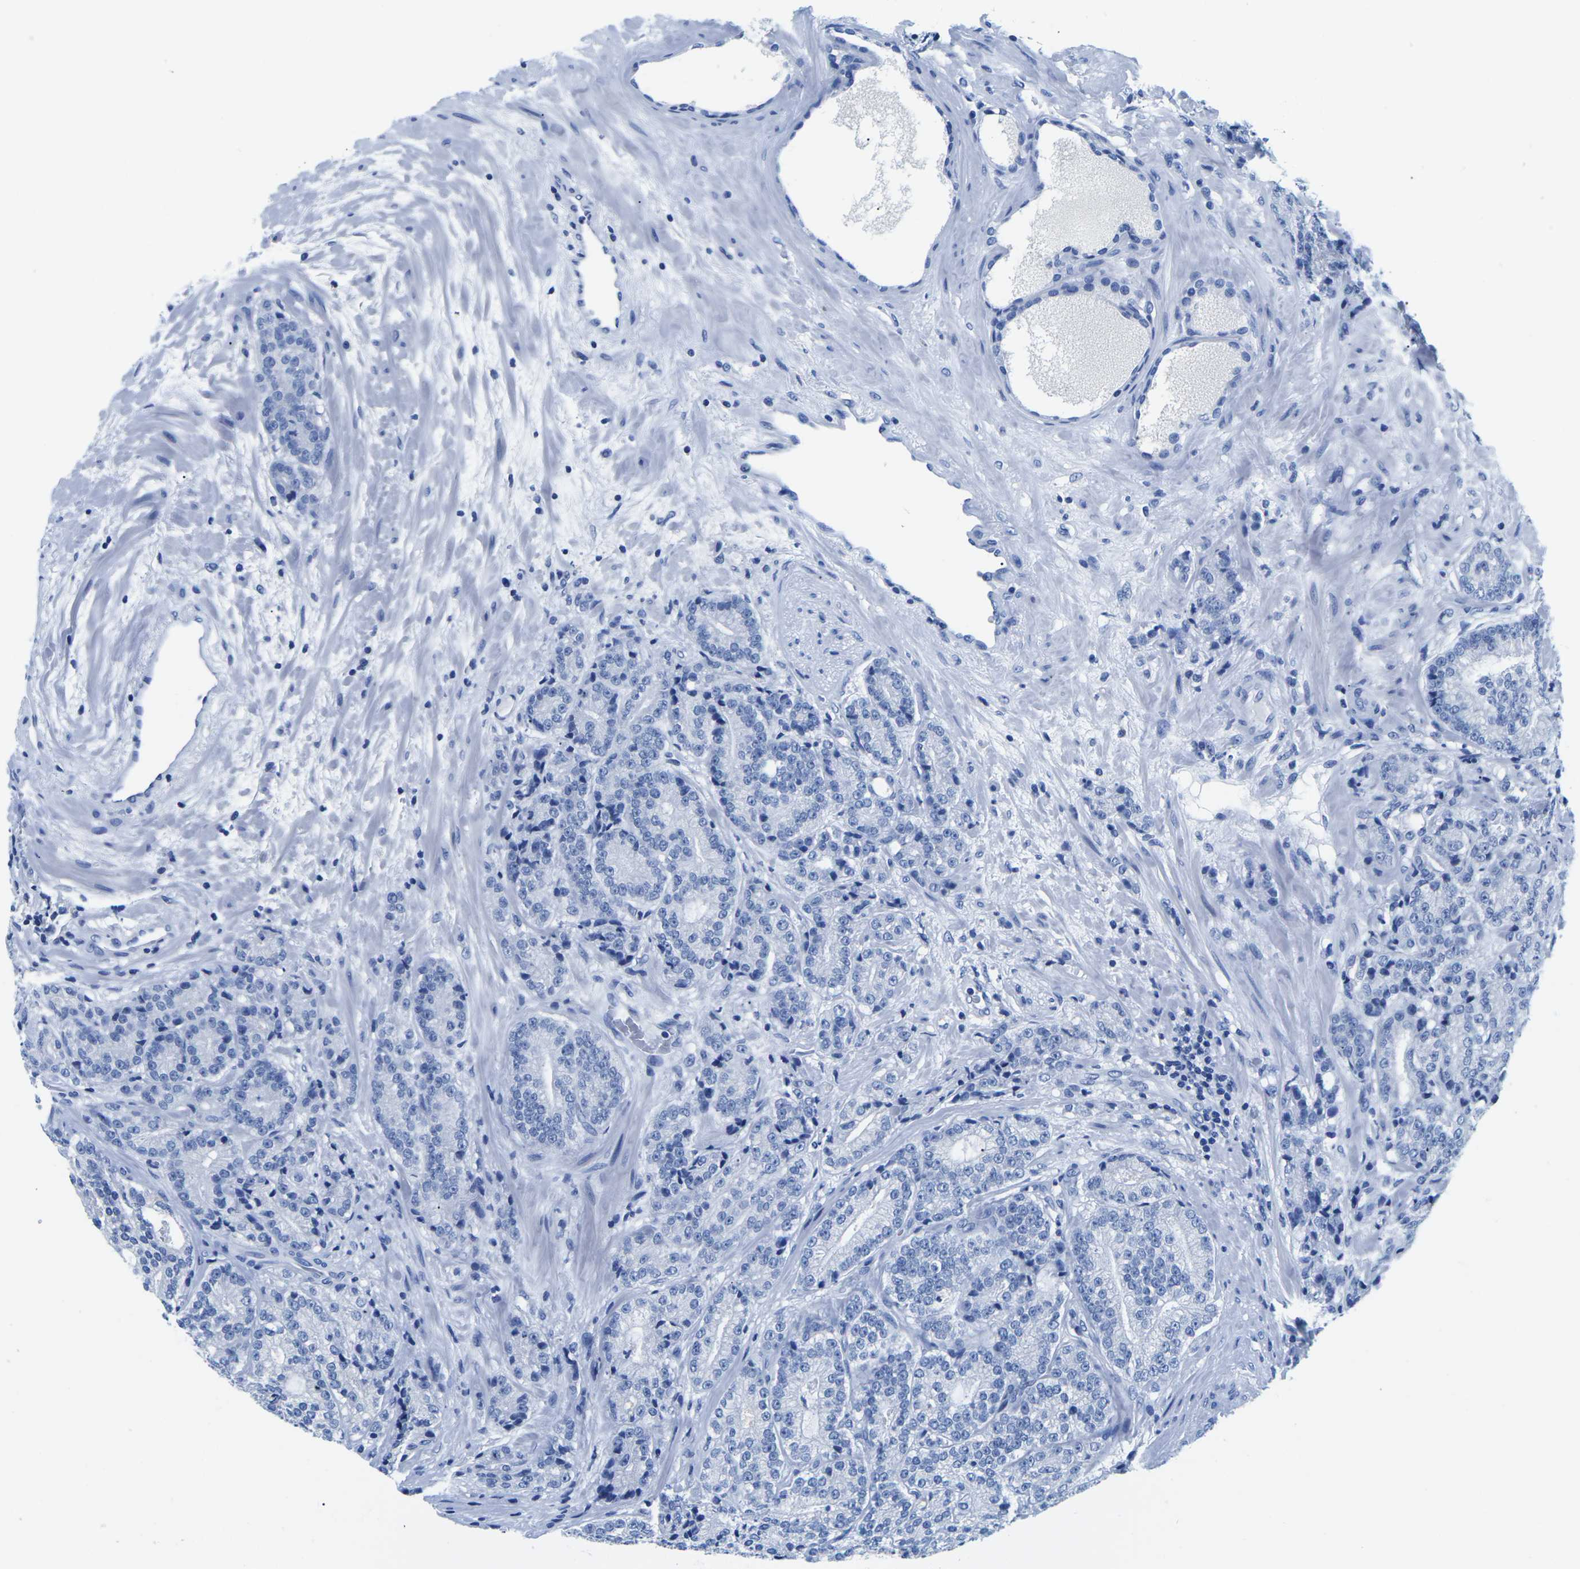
{"staining": {"intensity": "negative", "quantity": "none", "location": "none"}, "tissue": "prostate cancer", "cell_type": "Tumor cells", "image_type": "cancer", "snomed": [{"axis": "morphology", "description": "Adenocarcinoma, High grade"}, {"axis": "topography", "description": "Prostate"}], "caption": "A micrograph of high-grade adenocarcinoma (prostate) stained for a protein demonstrates no brown staining in tumor cells.", "gene": "CYP1A2", "patient": {"sex": "male", "age": 61}}